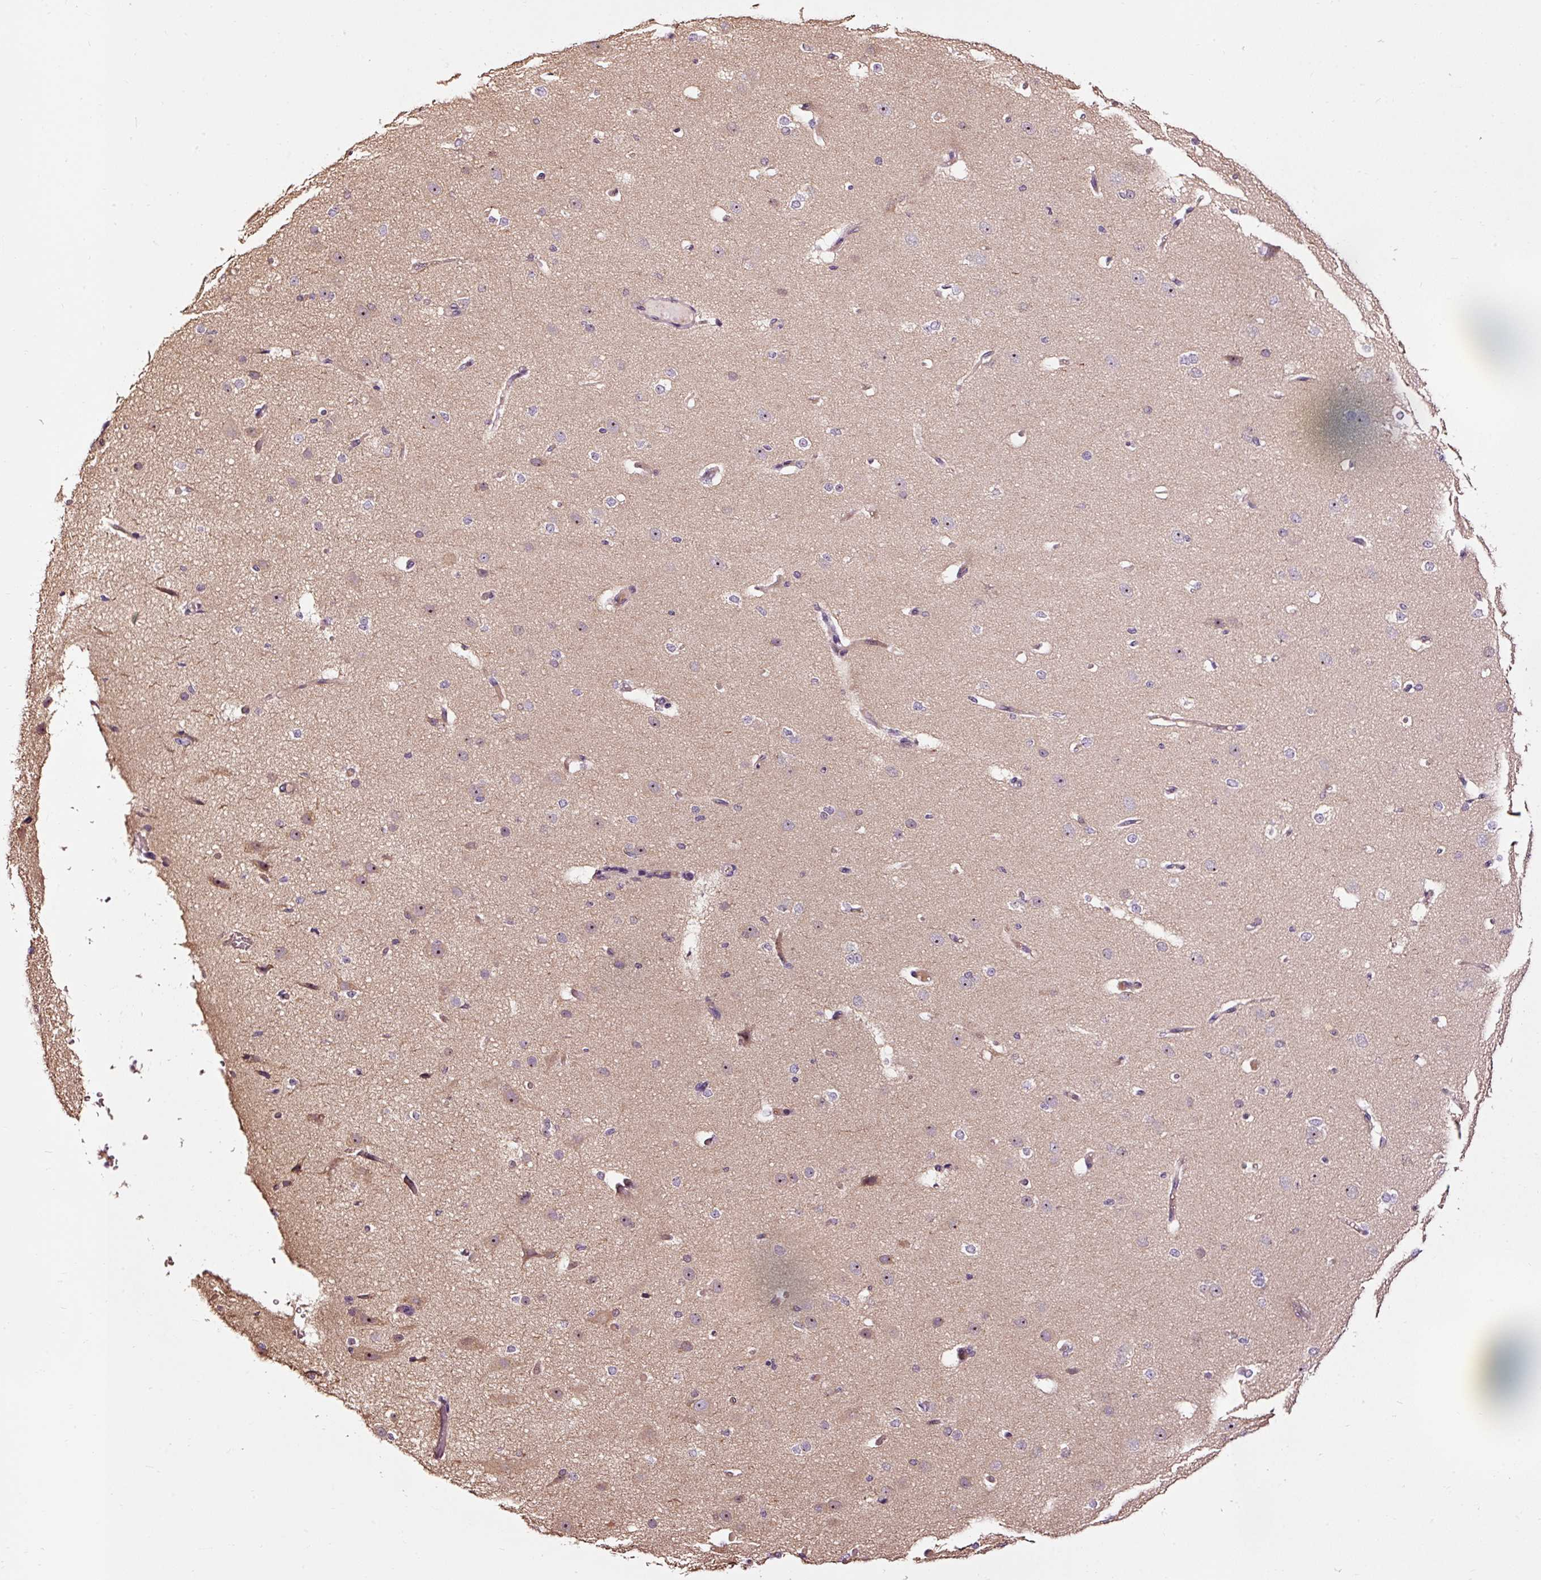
{"staining": {"intensity": "moderate", "quantity": "<25%", "location": "cytoplasmic/membranous"}, "tissue": "cerebral cortex", "cell_type": "Endothelial cells", "image_type": "normal", "snomed": [{"axis": "morphology", "description": "Normal tissue, NOS"}, {"axis": "morphology", "description": "Inflammation, NOS"}, {"axis": "topography", "description": "Cerebral cortex"}], "caption": "Protein analysis of normal cerebral cortex demonstrates moderate cytoplasmic/membranous expression in about <25% of endothelial cells.", "gene": "UTP14A", "patient": {"sex": "male", "age": 6}}